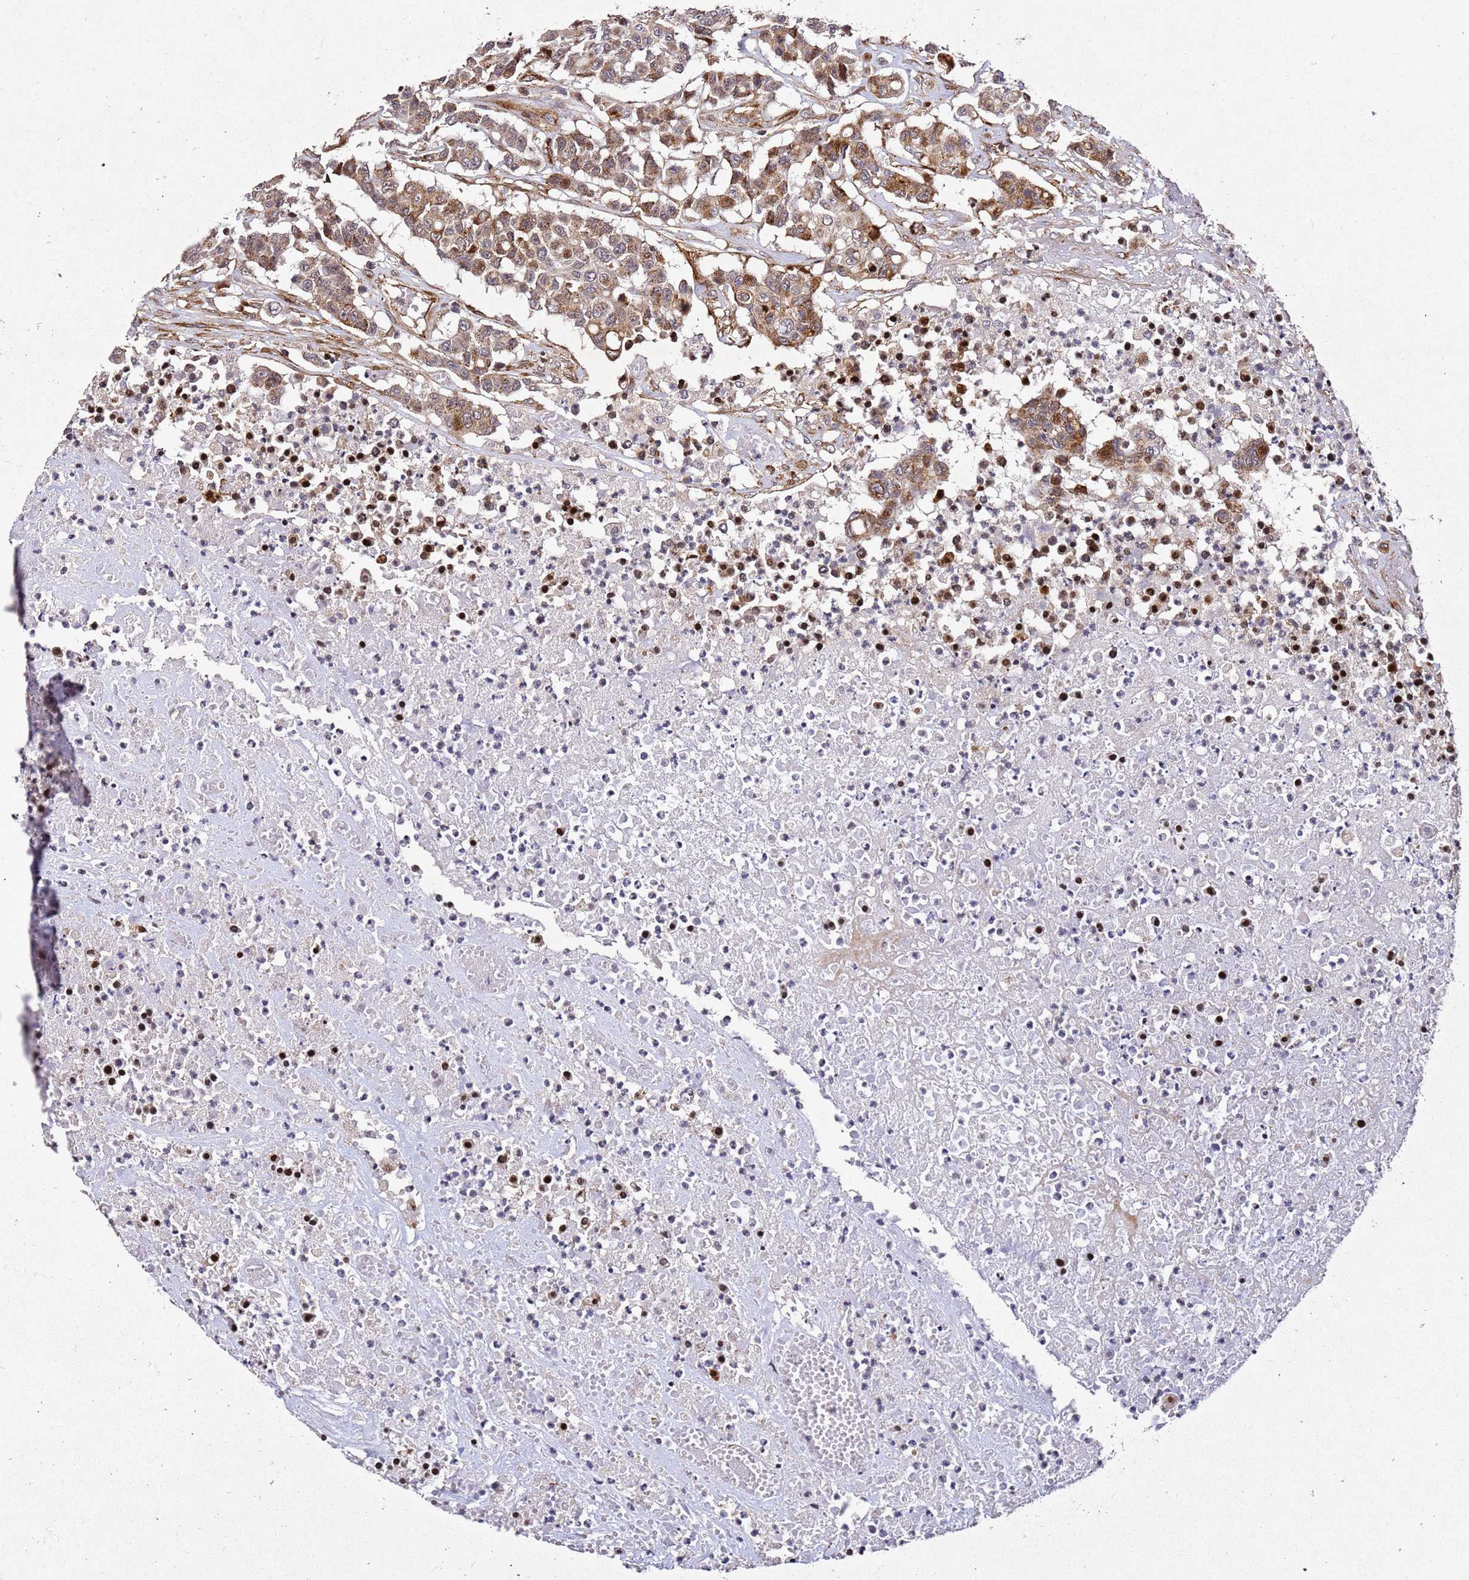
{"staining": {"intensity": "strong", "quantity": ">75%", "location": "cytoplasmic/membranous"}, "tissue": "colorectal cancer", "cell_type": "Tumor cells", "image_type": "cancer", "snomed": [{"axis": "morphology", "description": "Adenocarcinoma, NOS"}, {"axis": "topography", "description": "Colon"}], "caption": "Immunohistochemistry (DAB) staining of human colorectal cancer (adenocarcinoma) demonstrates strong cytoplasmic/membranous protein staining in approximately >75% of tumor cells.", "gene": "ZNF296", "patient": {"sex": "male", "age": 51}}